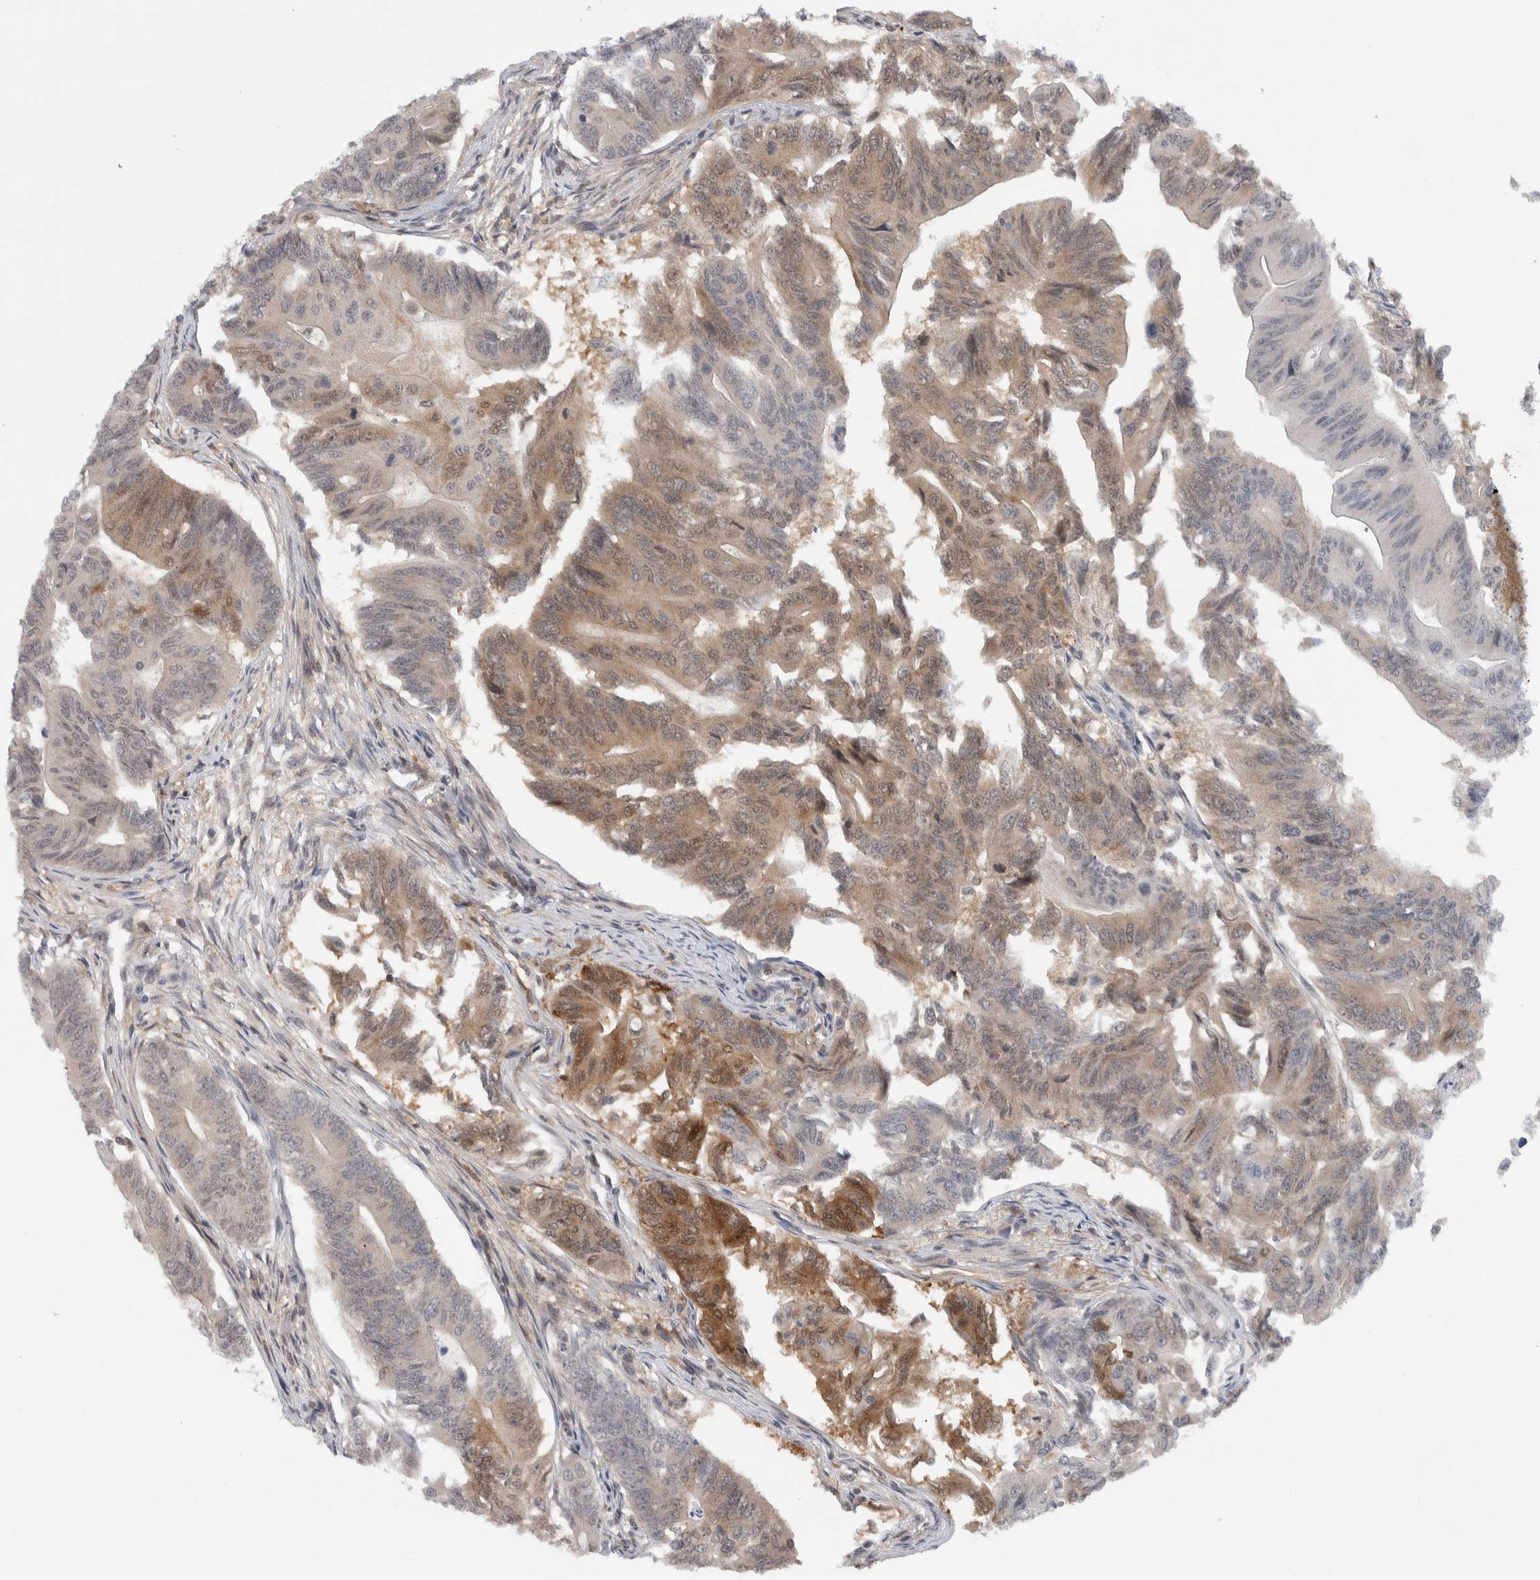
{"staining": {"intensity": "weak", "quantity": "25%-75%", "location": "cytoplasmic/membranous"}, "tissue": "colorectal cancer", "cell_type": "Tumor cells", "image_type": "cancer", "snomed": [{"axis": "morphology", "description": "Adenoma, NOS"}, {"axis": "morphology", "description": "Adenocarcinoma, NOS"}, {"axis": "topography", "description": "Colon"}], "caption": "Immunohistochemistry (IHC) (DAB (3,3'-diaminobenzidine)) staining of human adenocarcinoma (colorectal) displays weak cytoplasmic/membranous protein positivity in approximately 25%-75% of tumor cells.", "gene": "CCDC43", "patient": {"sex": "male", "age": 79}}